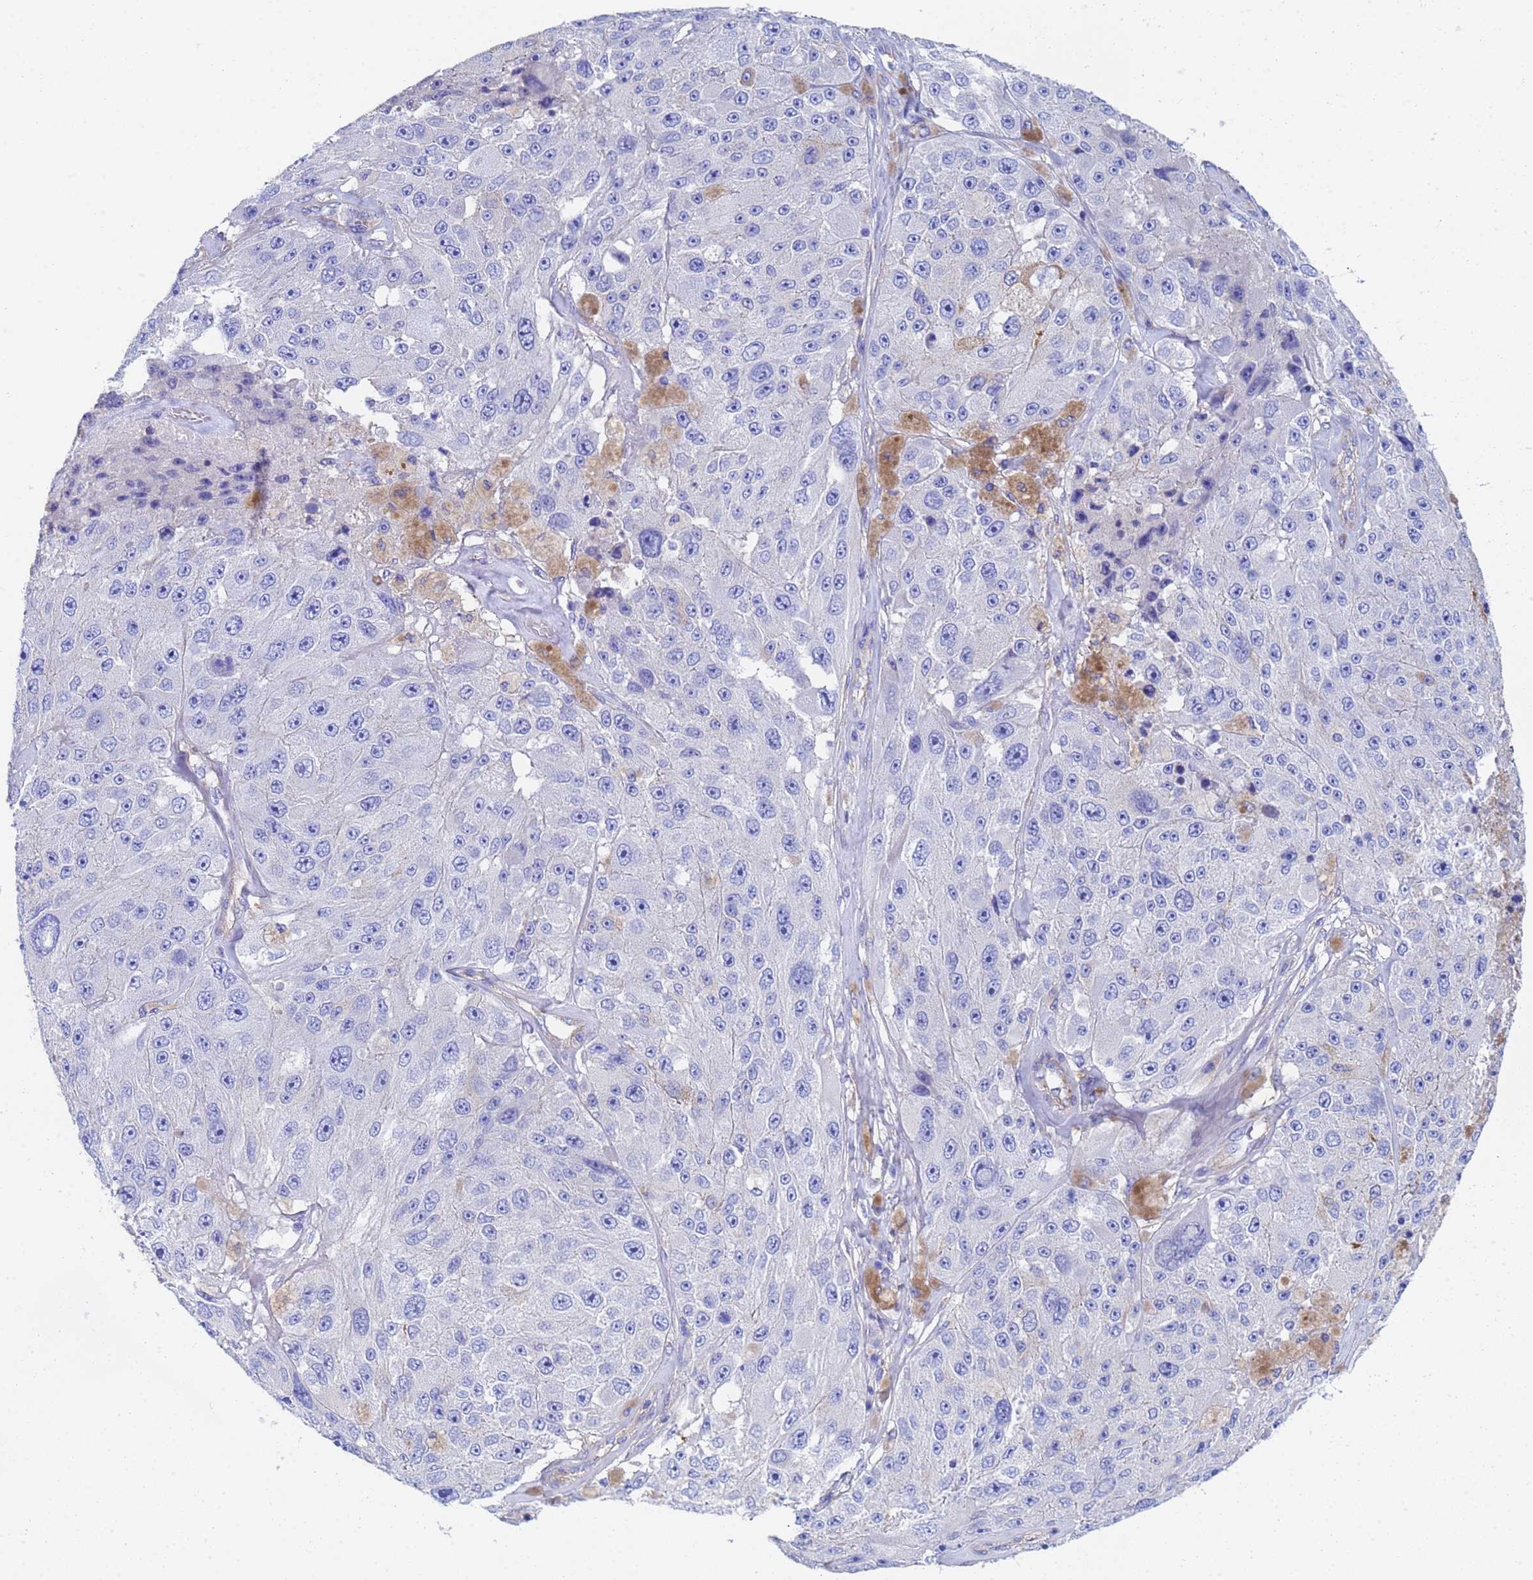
{"staining": {"intensity": "negative", "quantity": "none", "location": "none"}, "tissue": "melanoma", "cell_type": "Tumor cells", "image_type": "cancer", "snomed": [{"axis": "morphology", "description": "Malignant melanoma, Metastatic site"}, {"axis": "topography", "description": "Lymph node"}], "caption": "Tumor cells are negative for protein expression in human melanoma.", "gene": "CST4", "patient": {"sex": "male", "age": 62}}